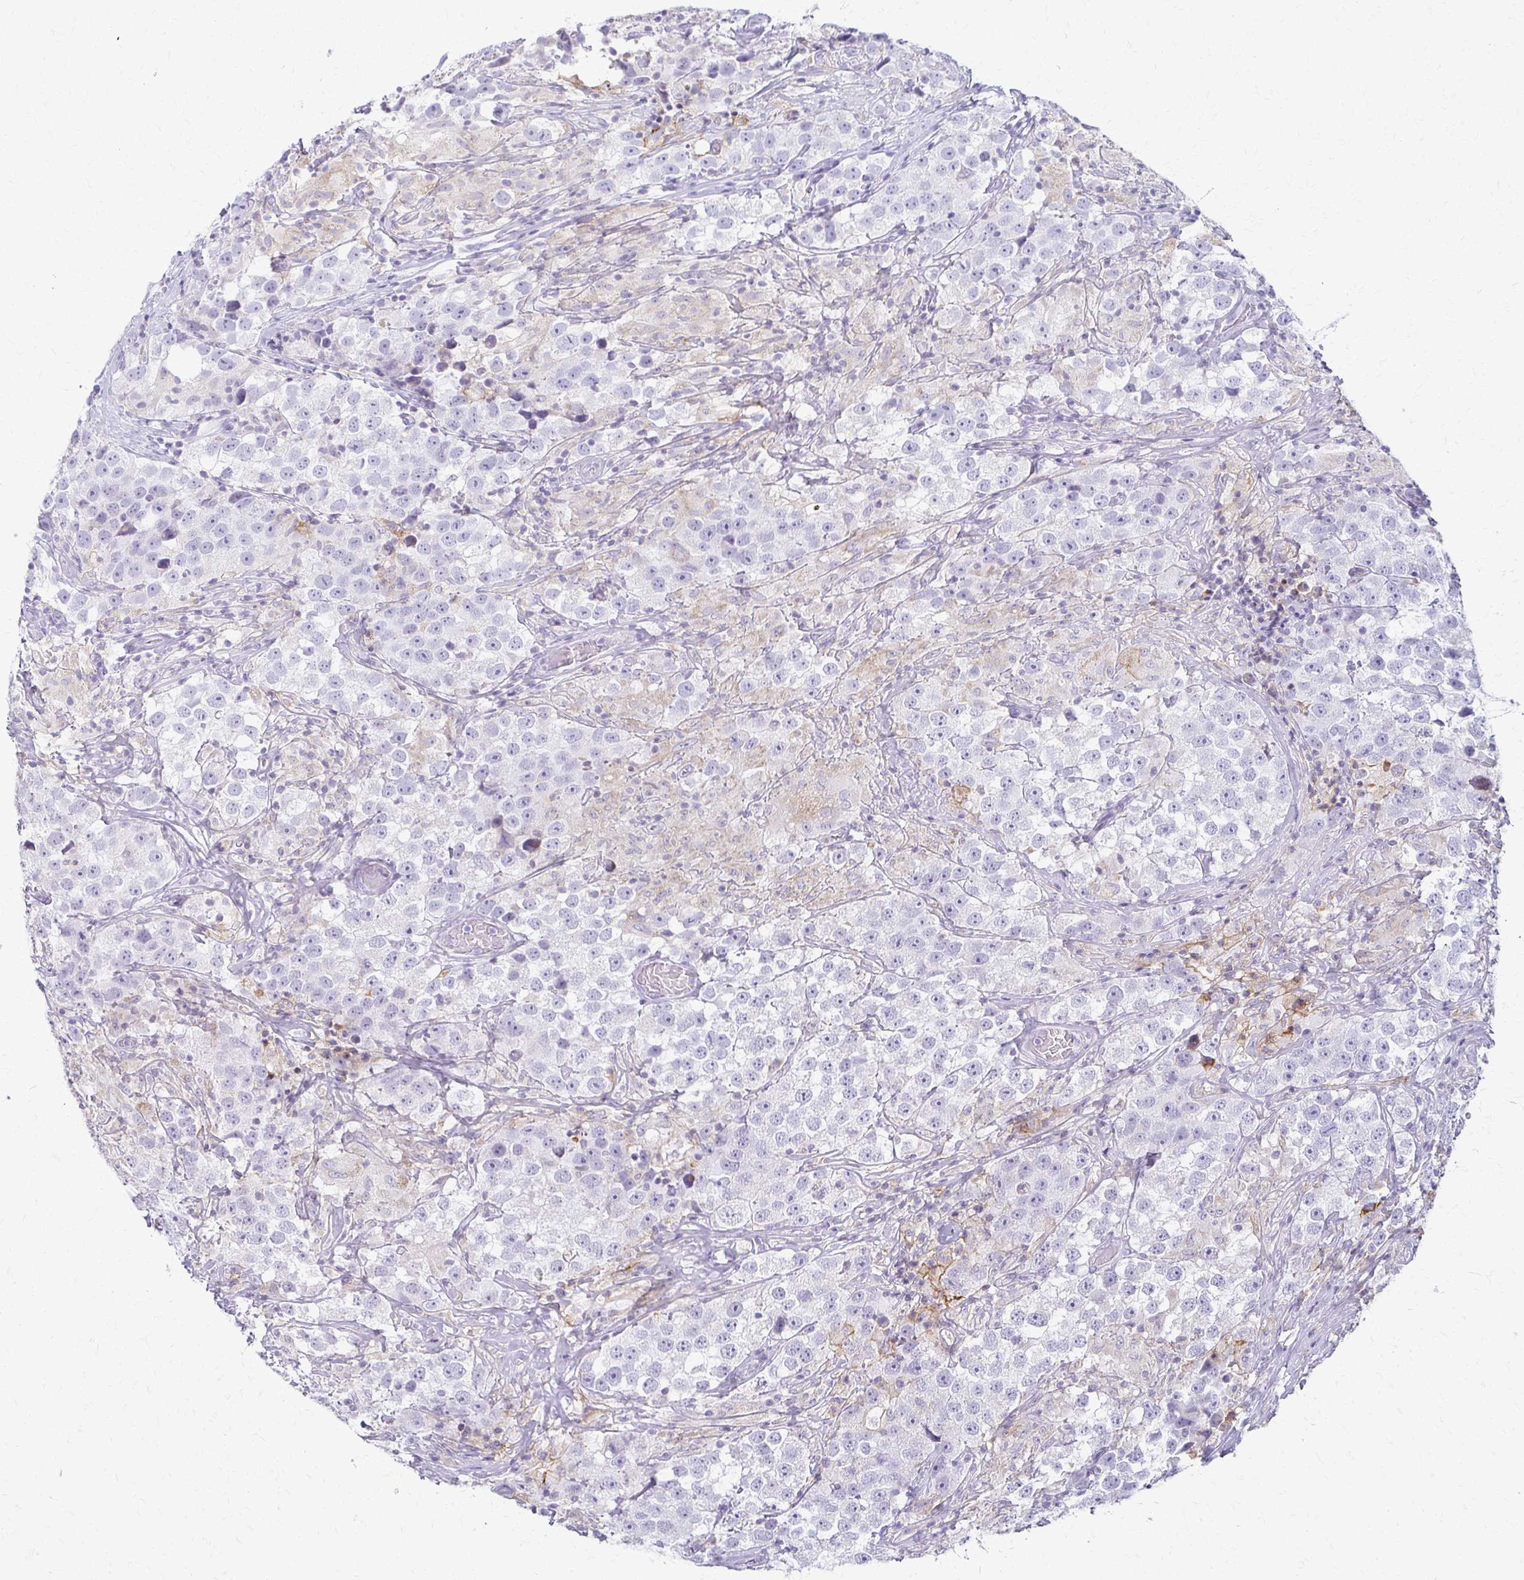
{"staining": {"intensity": "negative", "quantity": "none", "location": "none"}, "tissue": "testis cancer", "cell_type": "Tumor cells", "image_type": "cancer", "snomed": [{"axis": "morphology", "description": "Seminoma, NOS"}, {"axis": "topography", "description": "Testis"}], "caption": "High magnification brightfield microscopy of testis seminoma stained with DAB (brown) and counterstained with hematoxylin (blue): tumor cells show no significant expression.", "gene": "FCGR2B", "patient": {"sex": "male", "age": 46}}